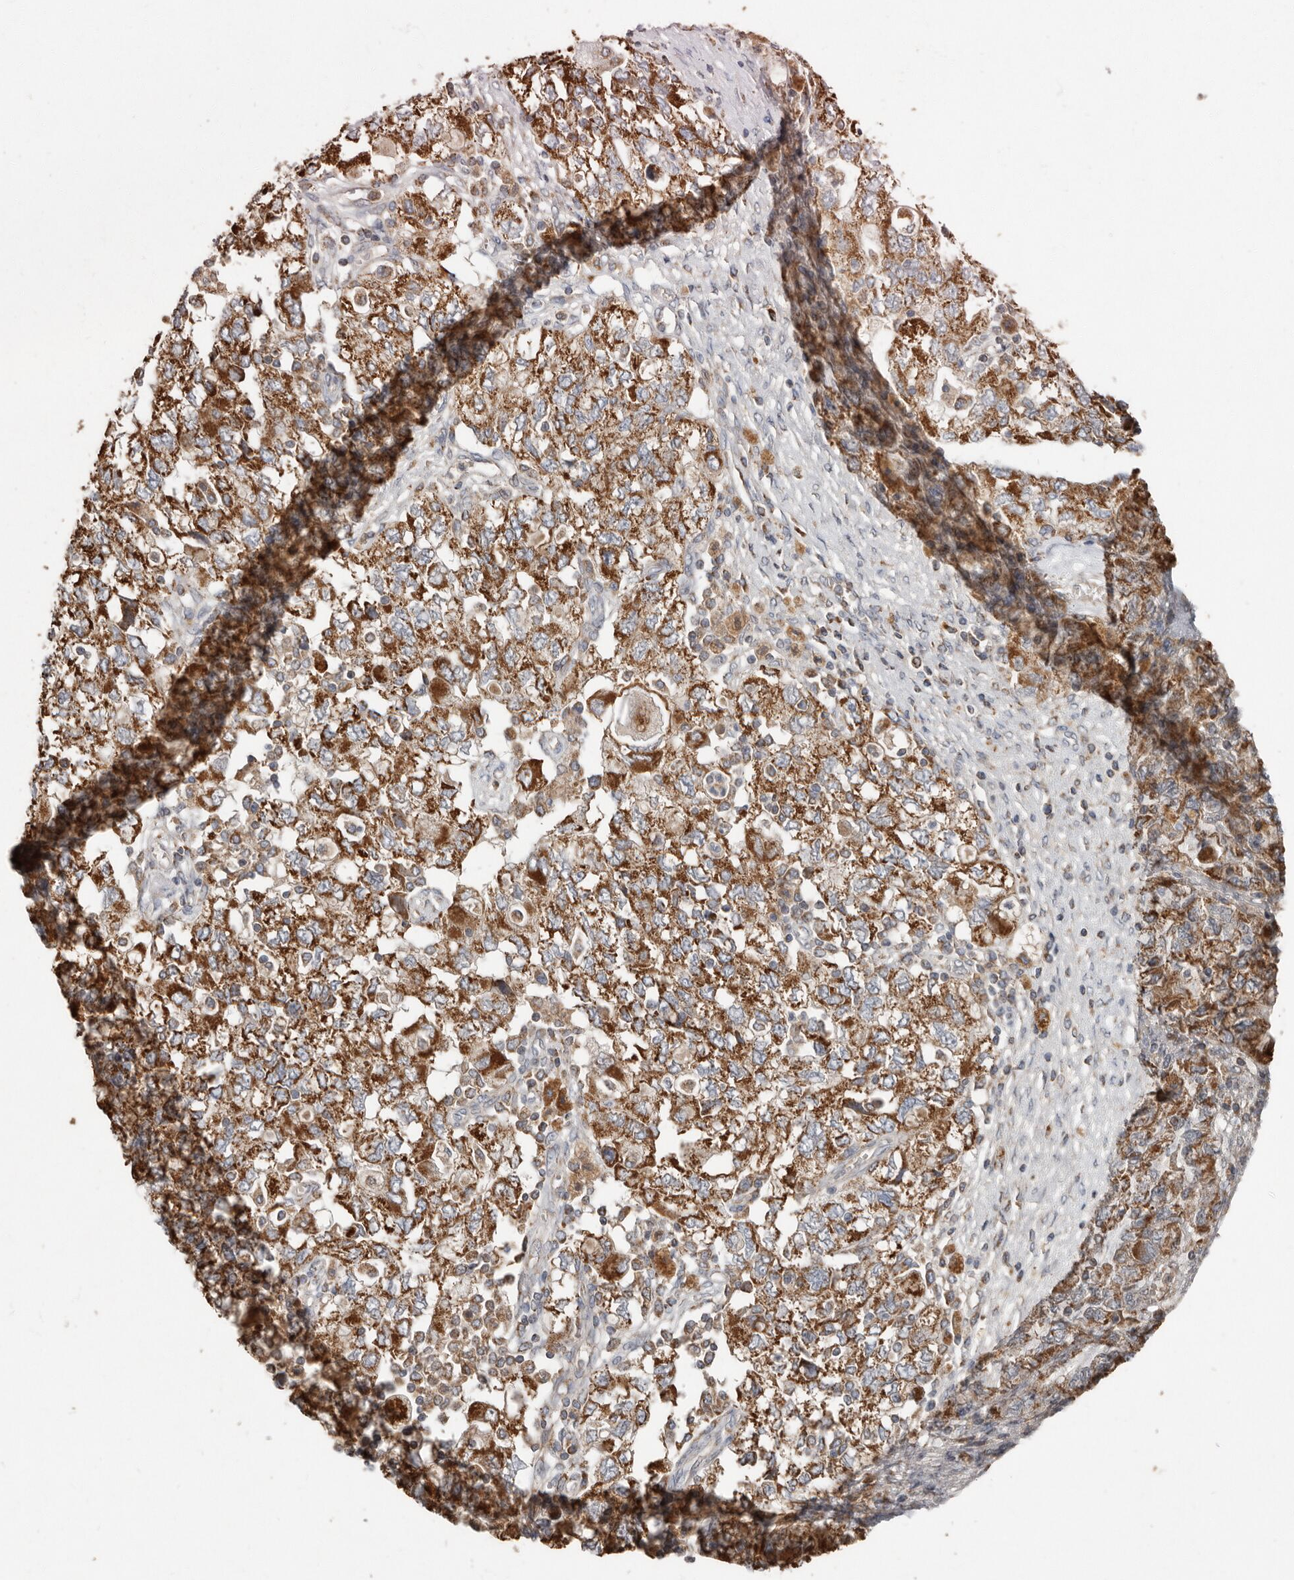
{"staining": {"intensity": "strong", "quantity": ">75%", "location": "cytoplasmic/membranous"}, "tissue": "ovarian cancer", "cell_type": "Tumor cells", "image_type": "cancer", "snomed": [{"axis": "morphology", "description": "Carcinoma, NOS"}, {"axis": "morphology", "description": "Cystadenocarcinoma, serous, NOS"}, {"axis": "topography", "description": "Ovary"}], "caption": "The micrograph demonstrates staining of ovarian carcinoma, revealing strong cytoplasmic/membranous protein staining (brown color) within tumor cells.", "gene": "KIF26B", "patient": {"sex": "female", "age": 69}}